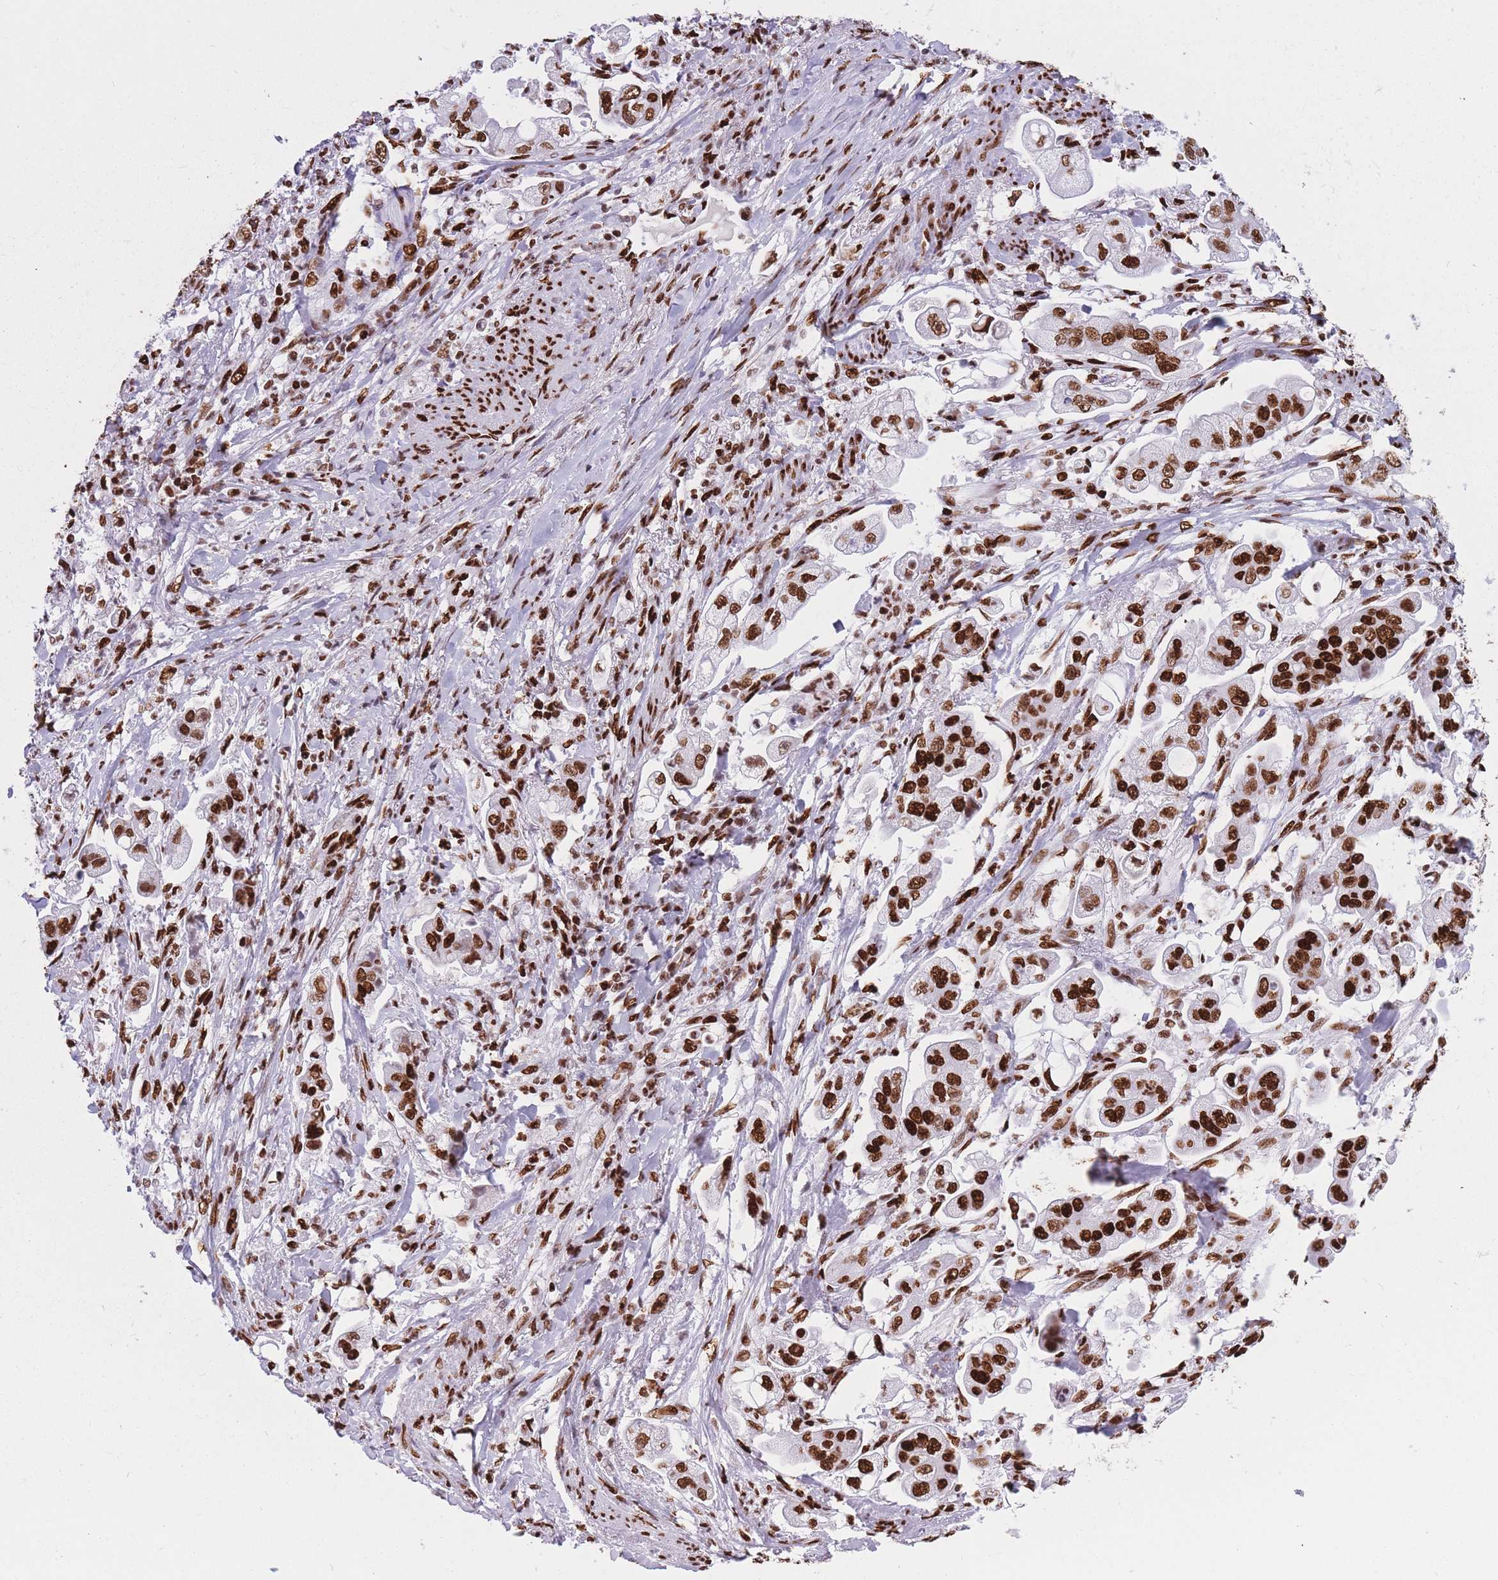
{"staining": {"intensity": "strong", "quantity": ">75%", "location": "nuclear"}, "tissue": "stomach cancer", "cell_type": "Tumor cells", "image_type": "cancer", "snomed": [{"axis": "morphology", "description": "Adenocarcinoma, NOS"}, {"axis": "topography", "description": "Stomach"}], "caption": "The immunohistochemical stain labels strong nuclear expression in tumor cells of stomach cancer (adenocarcinoma) tissue.", "gene": "HNRNPUL1", "patient": {"sex": "male", "age": 62}}